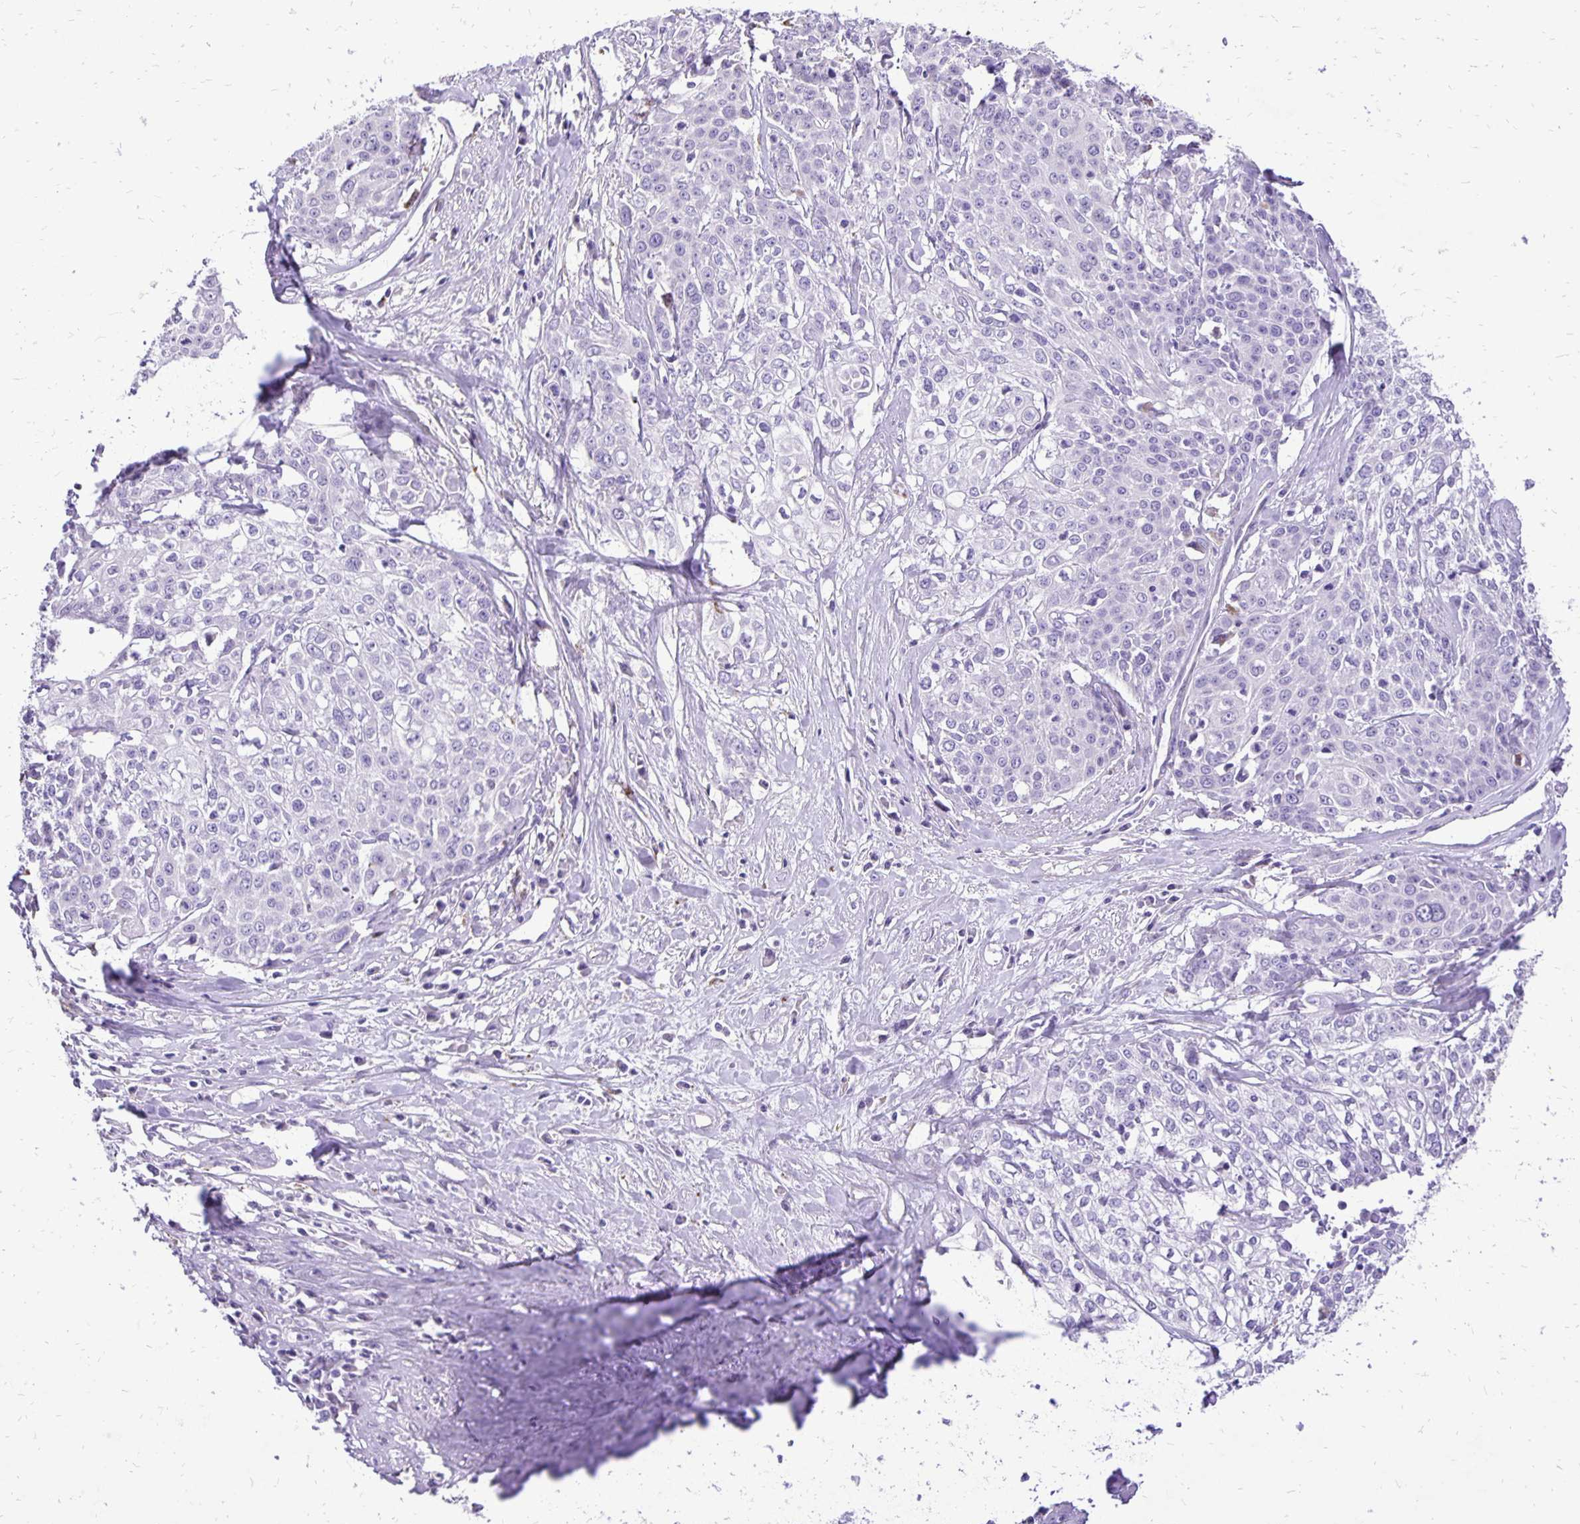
{"staining": {"intensity": "negative", "quantity": "none", "location": "none"}, "tissue": "cervical cancer", "cell_type": "Tumor cells", "image_type": "cancer", "snomed": [{"axis": "morphology", "description": "Squamous cell carcinoma, NOS"}, {"axis": "topography", "description": "Cervix"}], "caption": "Immunohistochemical staining of squamous cell carcinoma (cervical) demonstrates no significant staining in tumor cells.", "gene": "EIF5A", "patient": {"sex": "female", "age": 39}}